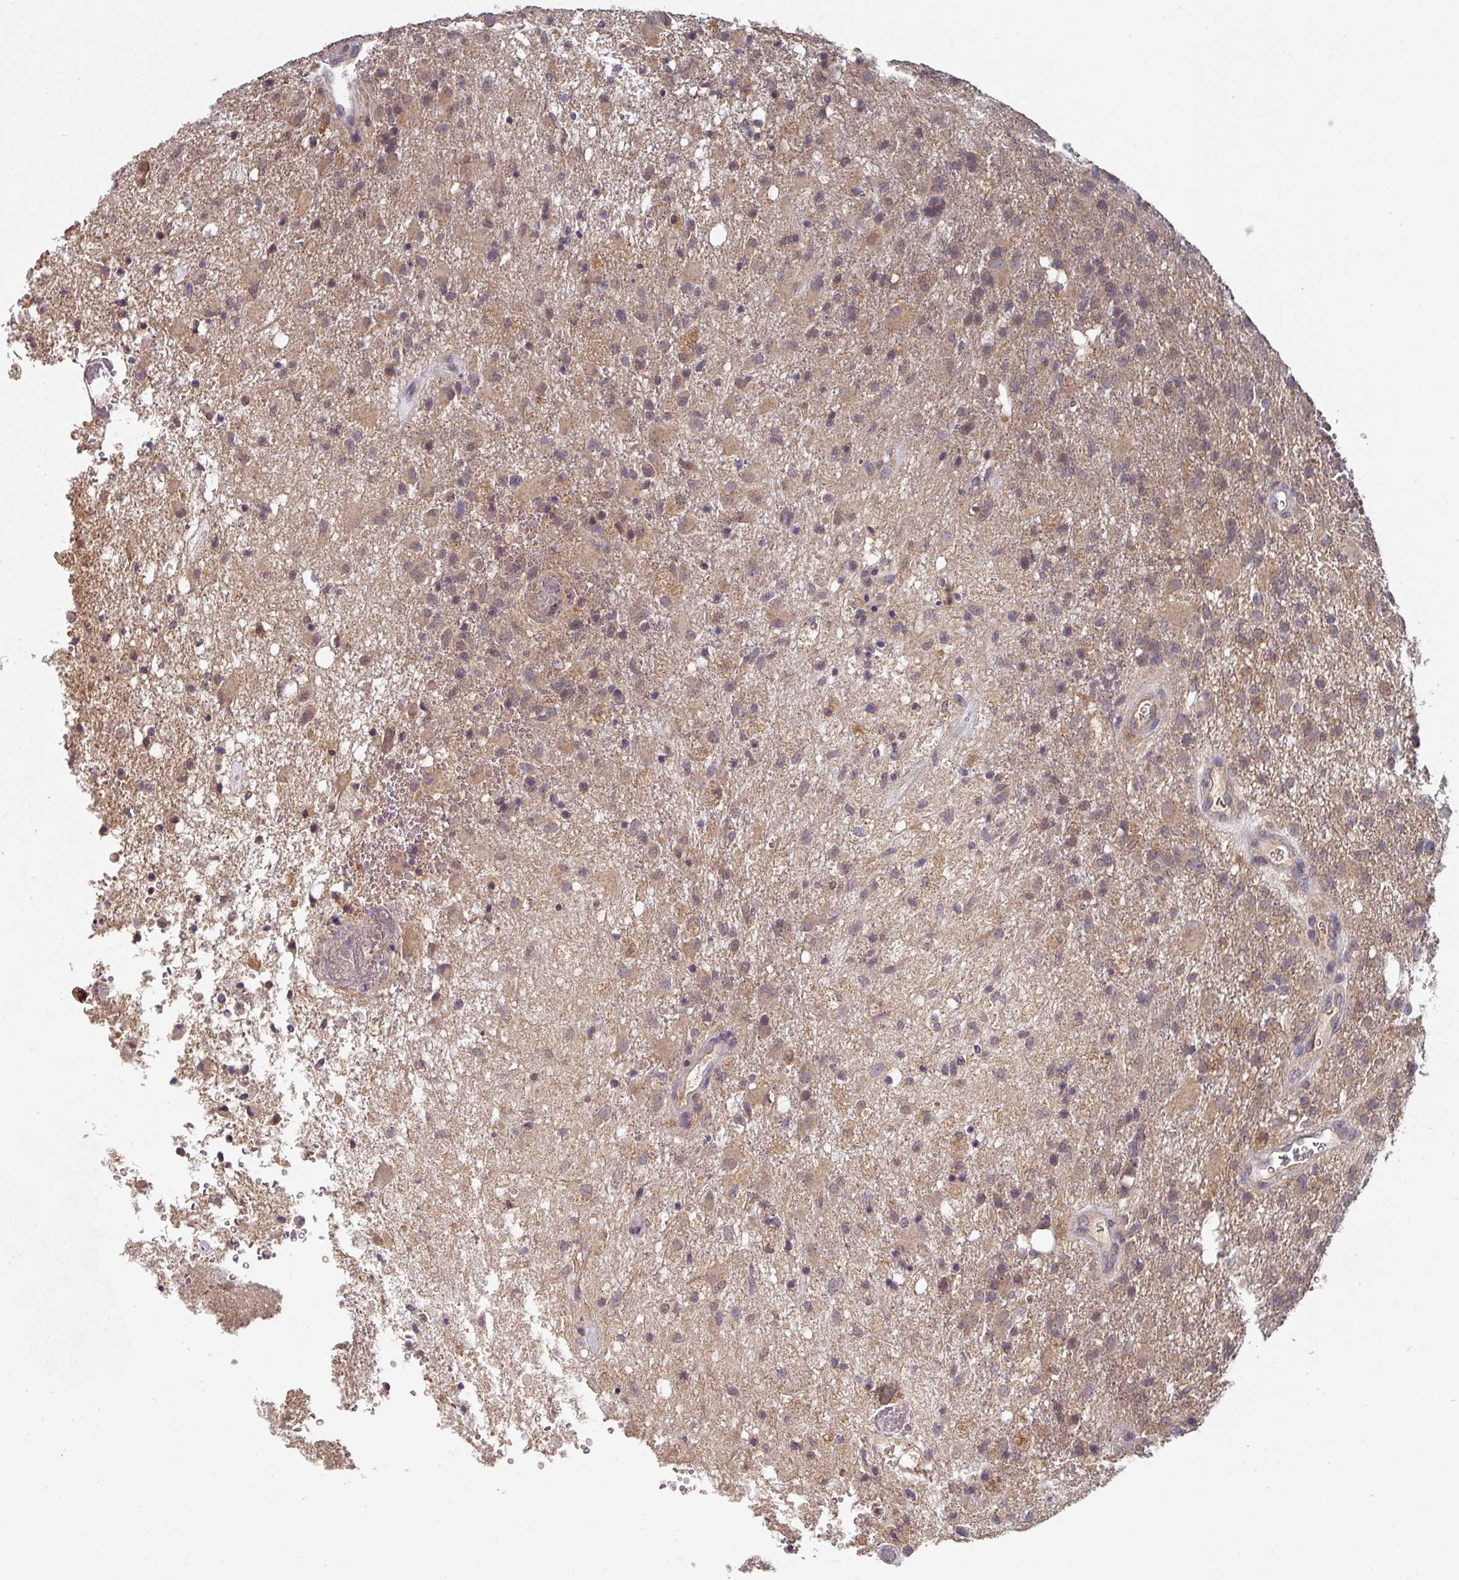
{"staining": {"intensity": "weak", "quantity": "25%-75%", "location": "cytoplasmic/membranous"}, "tissue": "glioma", "cell_type": "Tumor cells", "image_type": "cancer", "snomed": [{"axis": "morphology", "description": "Glioma, malignant, High grade"}, {"axis": "topography", "description": "Brain"}], "caption": "Protein analysis of malignant glioma (high-grade) tissue shows weak cytoplasmic/membranous positivity in approximately 25%-75% of tumor cells. The protein of interest is stained brown, and the nuclei are stained in blue (DAB (3,3'-diaminobenzidine) IHC with brightfield microscopy, high magnification).", "gene": "EXTL3", "patient": {"sex": "female", "age": 74}}